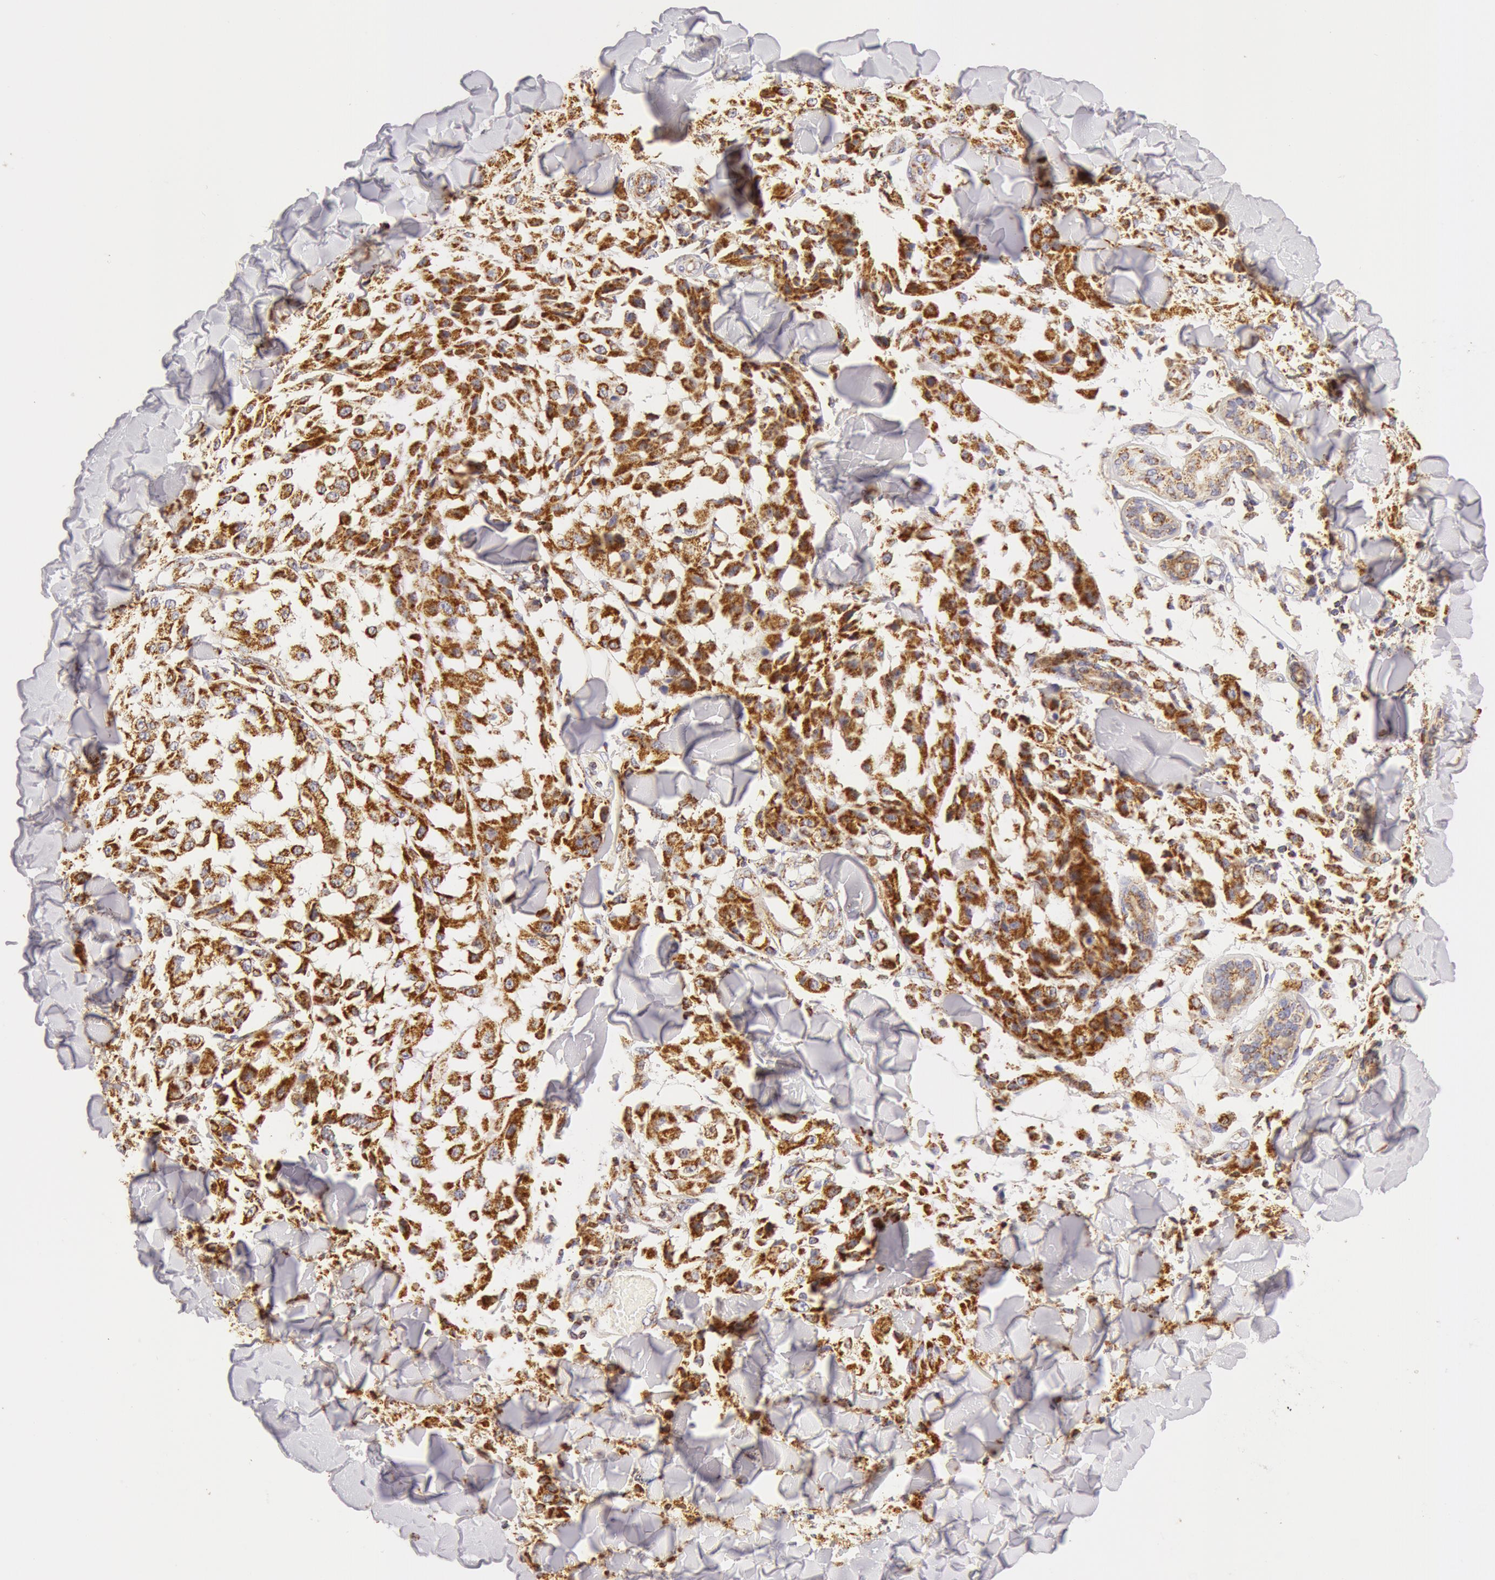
{"staining": {"intensity": "moderate", "quantity": ">75%", "location": "cytoplasmic/membranous"}, "tissue": "melanoma", "cell_type": "Tumor cells", "image_type": "cancer", "snomed": [{"axis": "morphology", "description": "Malignant melanoma, NOS"}, {"axis": "topography", "description": "Skin"}], "caption": "A high-resolution image shows immunohistochemistry staining of melanoma, which demonstrates moderate cytoplasmic/membranous staining in approximately >75% of tumor cells.", "gene": "ATP5F1B", "patient": {"sex": "female", "age": 64}}